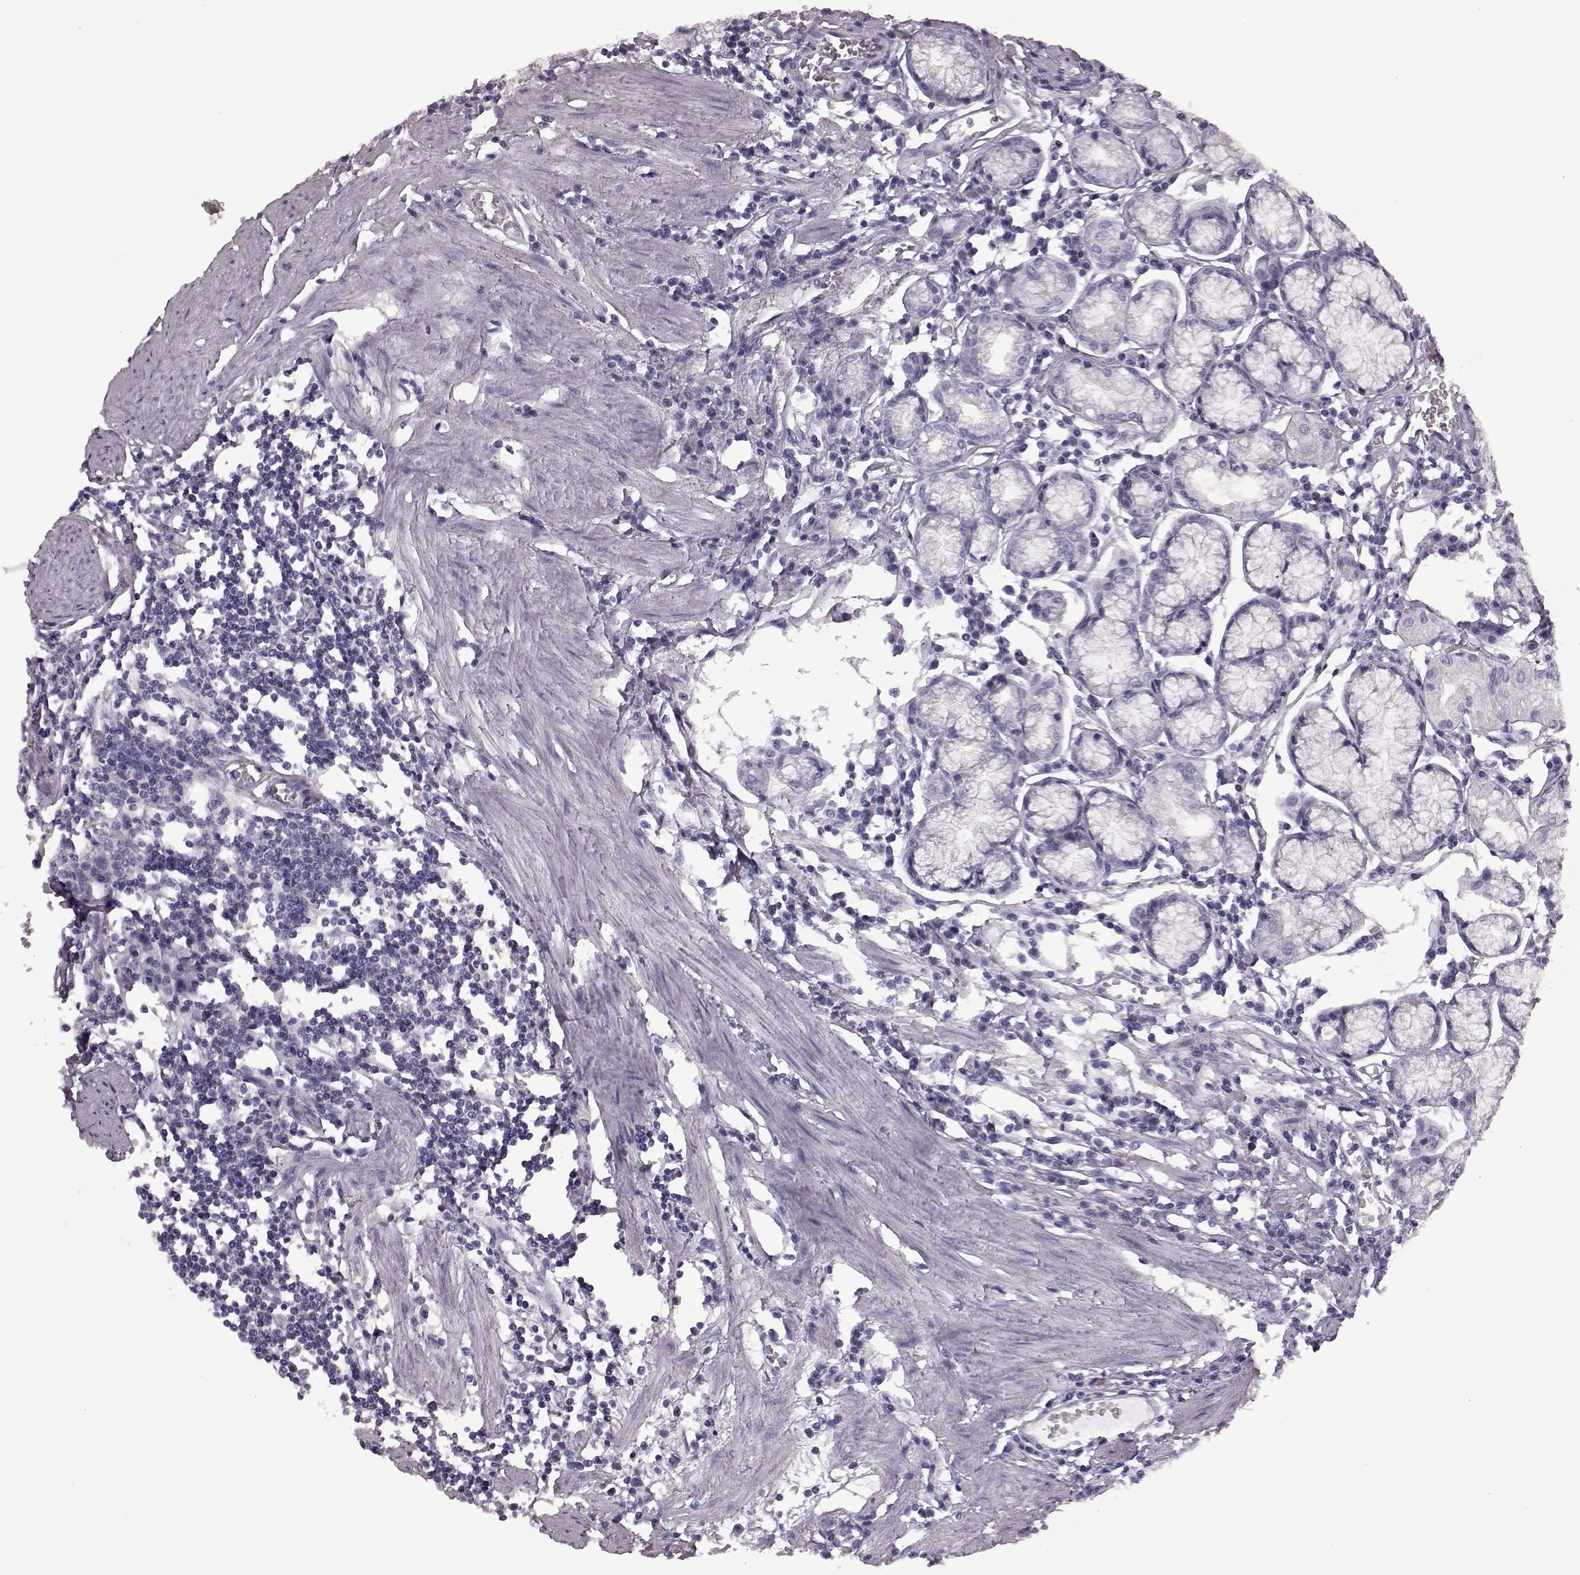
{"staining": {"intensity": "moderate", "quantity": "<25%", "location": "cytoplasmic/membranous"}, "tissue": "stomach", "cell_type": "Glandular cells", "image_type": "normal", "snomed": [{"axis": "morphology", "description": "Normal tissue, NOS"}, {"axis": "topography", "description": "Stomach"}], "caption": "Protein staining by IHC shows moderate cytoplasmic/membranous positivity in approximately <25% of glandular cells in unremarkable stomach. The protein is shown in brown color, while the nuclei are stained blue.", "gene": "CRYBA2", "patient": {"sex": "male", "age": 55}}